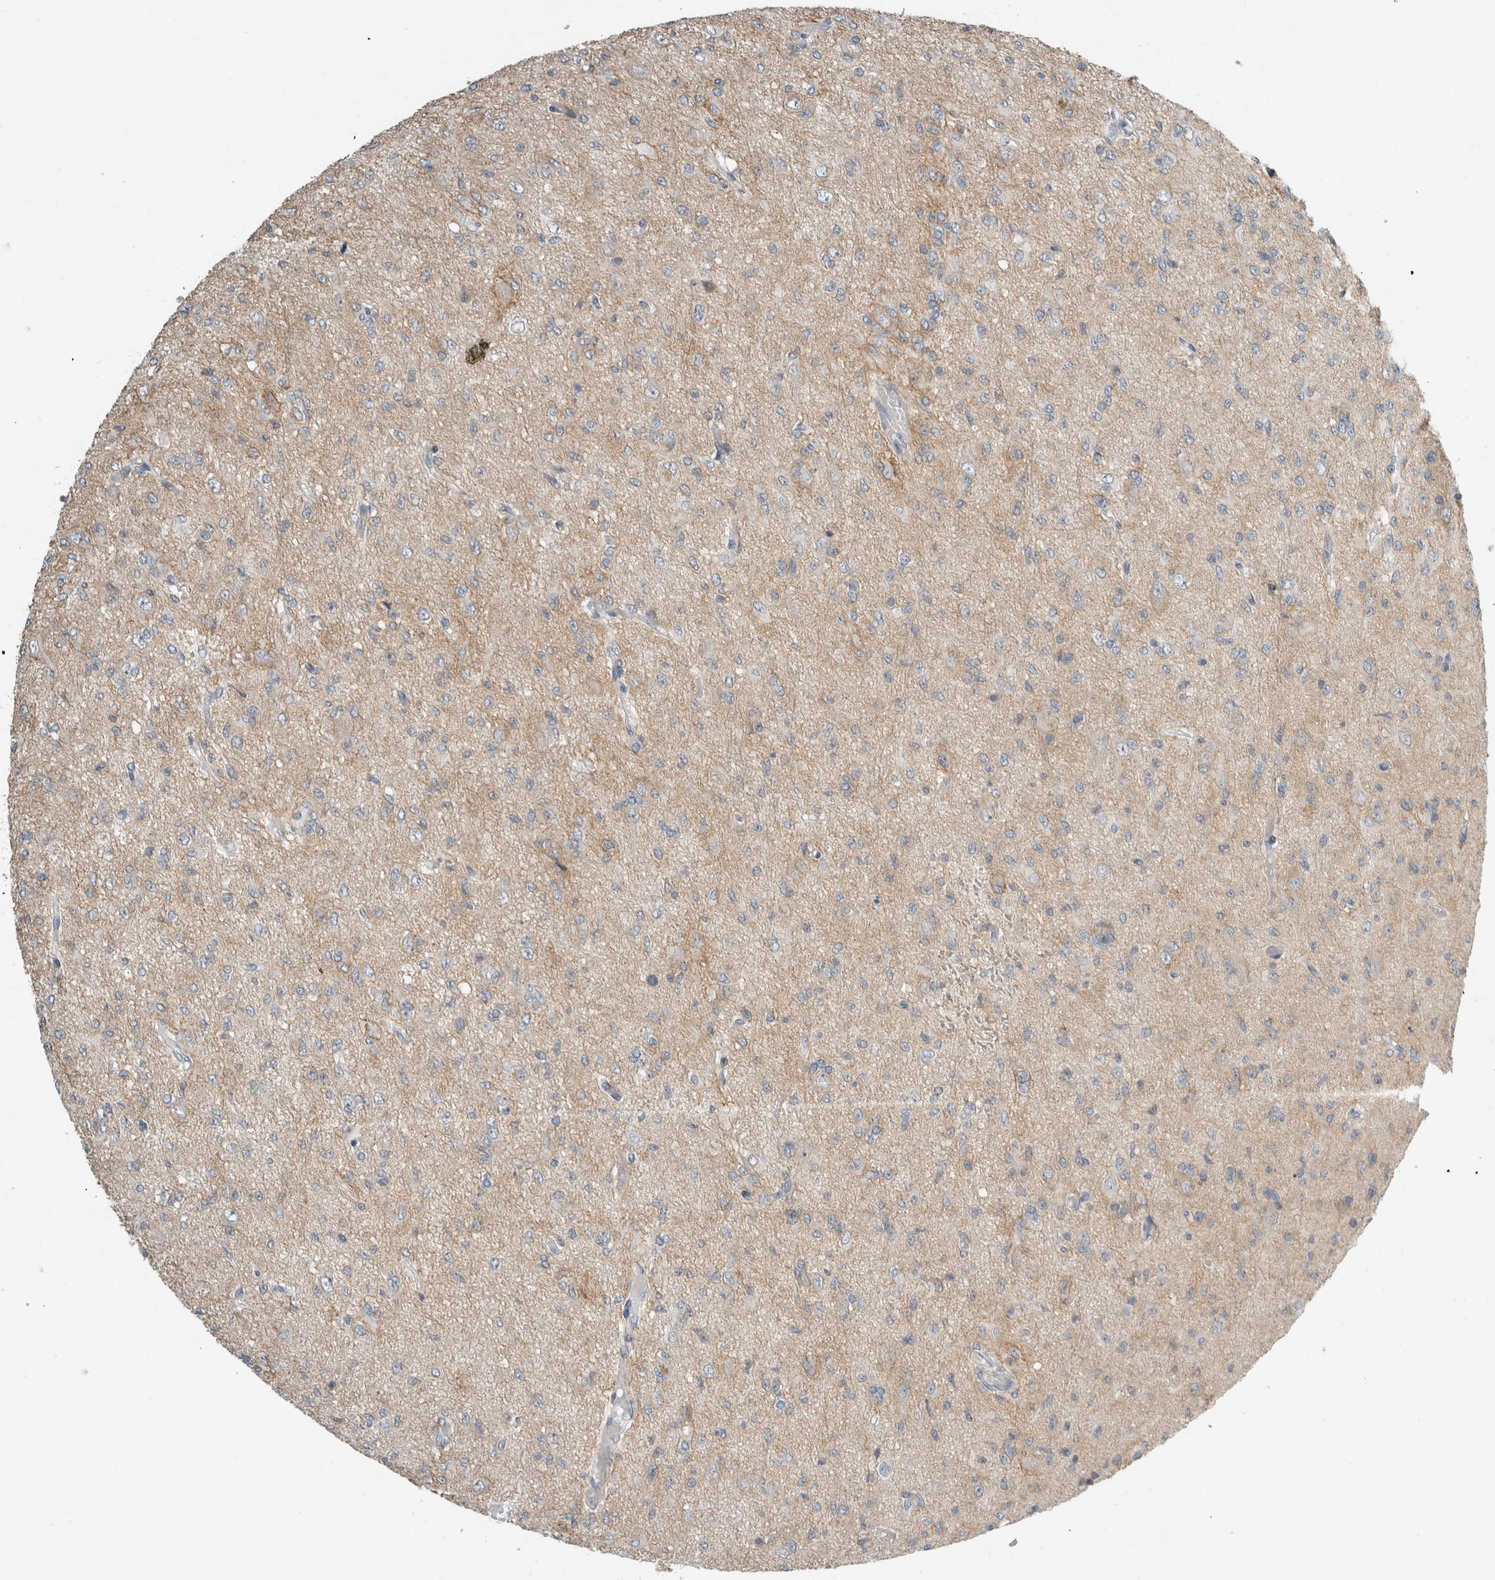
{"staining": {"intensity": "negative", "quantity": "none", "location": "none"}, "tissue": "glioma", "cell_type": "Tumor cells", "image_type": "cancer", "snomed": [{"axis": "morphology", "description": "Glioma, malignant, High grade"}, {"axis": "topography", "description": "Brain"}], "caption": "Image shows no significant protein expression in tumor cells of glioma. The staining was performed using DAB (3,3'-diaminobenzidine) to visualize the protein expression in brown, while the nuclei were stained in blue with hematoxylin (Magnification: 20x).", "gene": "ERCC6L2", "patient": {"sex": "female", "age": 59}}